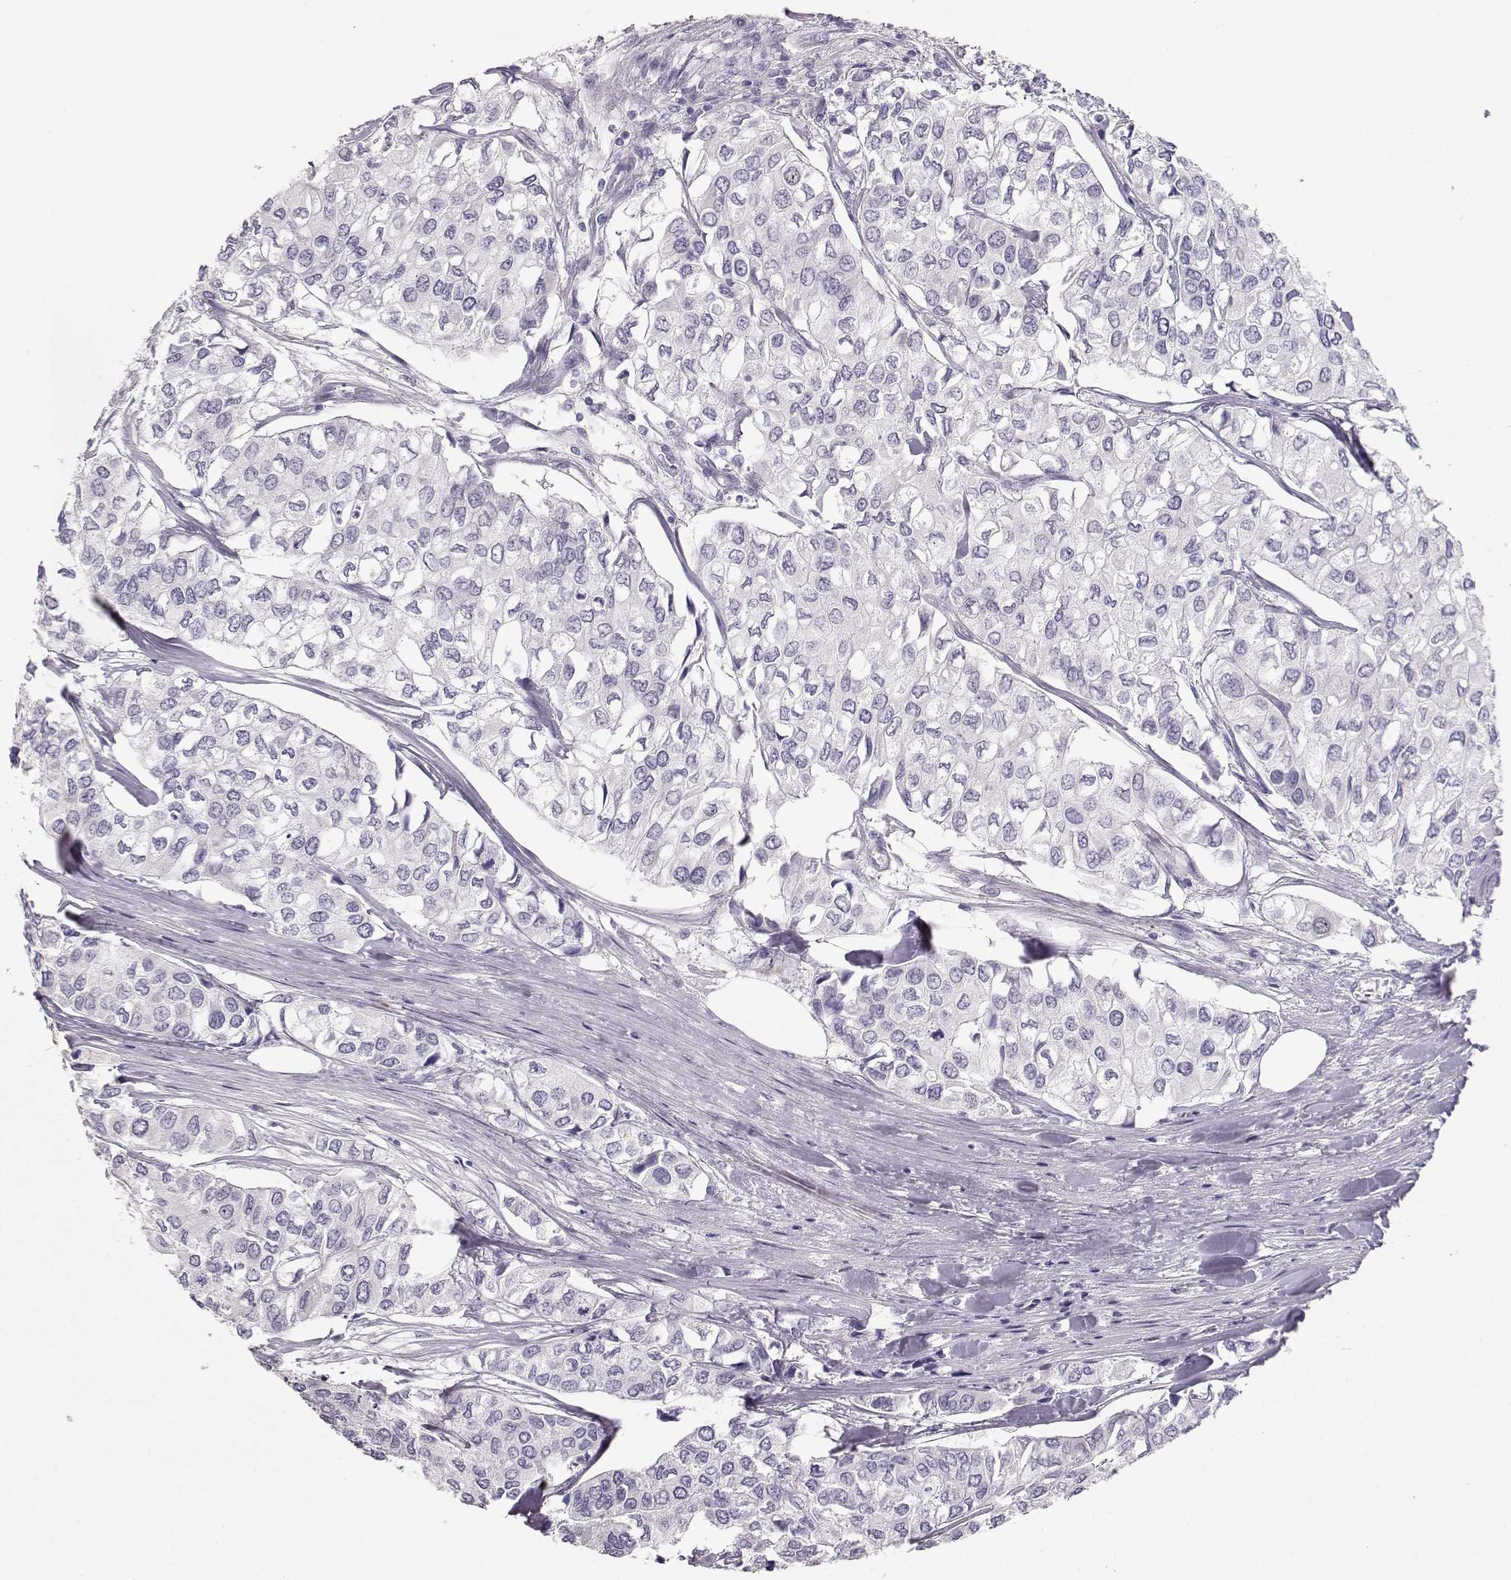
{"staining": {"intensity": "negative", "quantity": "none", "location": "none"}, "tissue": "urothelial cancer", "cell_type": "Tumor cells", "image_type": "cancer", "snomed": [{"axis": "morphology", "description": "Urothelial carcinoma, High grade"}, {"axis": "topography", "description": "Urinary bladder"}], "caption": "Tumor cells are negative for brown protein staining in urothelial cancer. (DAB (3,3'-diaminobenzidine) immunohistochemistry with hematoxylin counter stain).", "gene": "MAGEC1", "patient": {"sex": "male", "age": 73}}